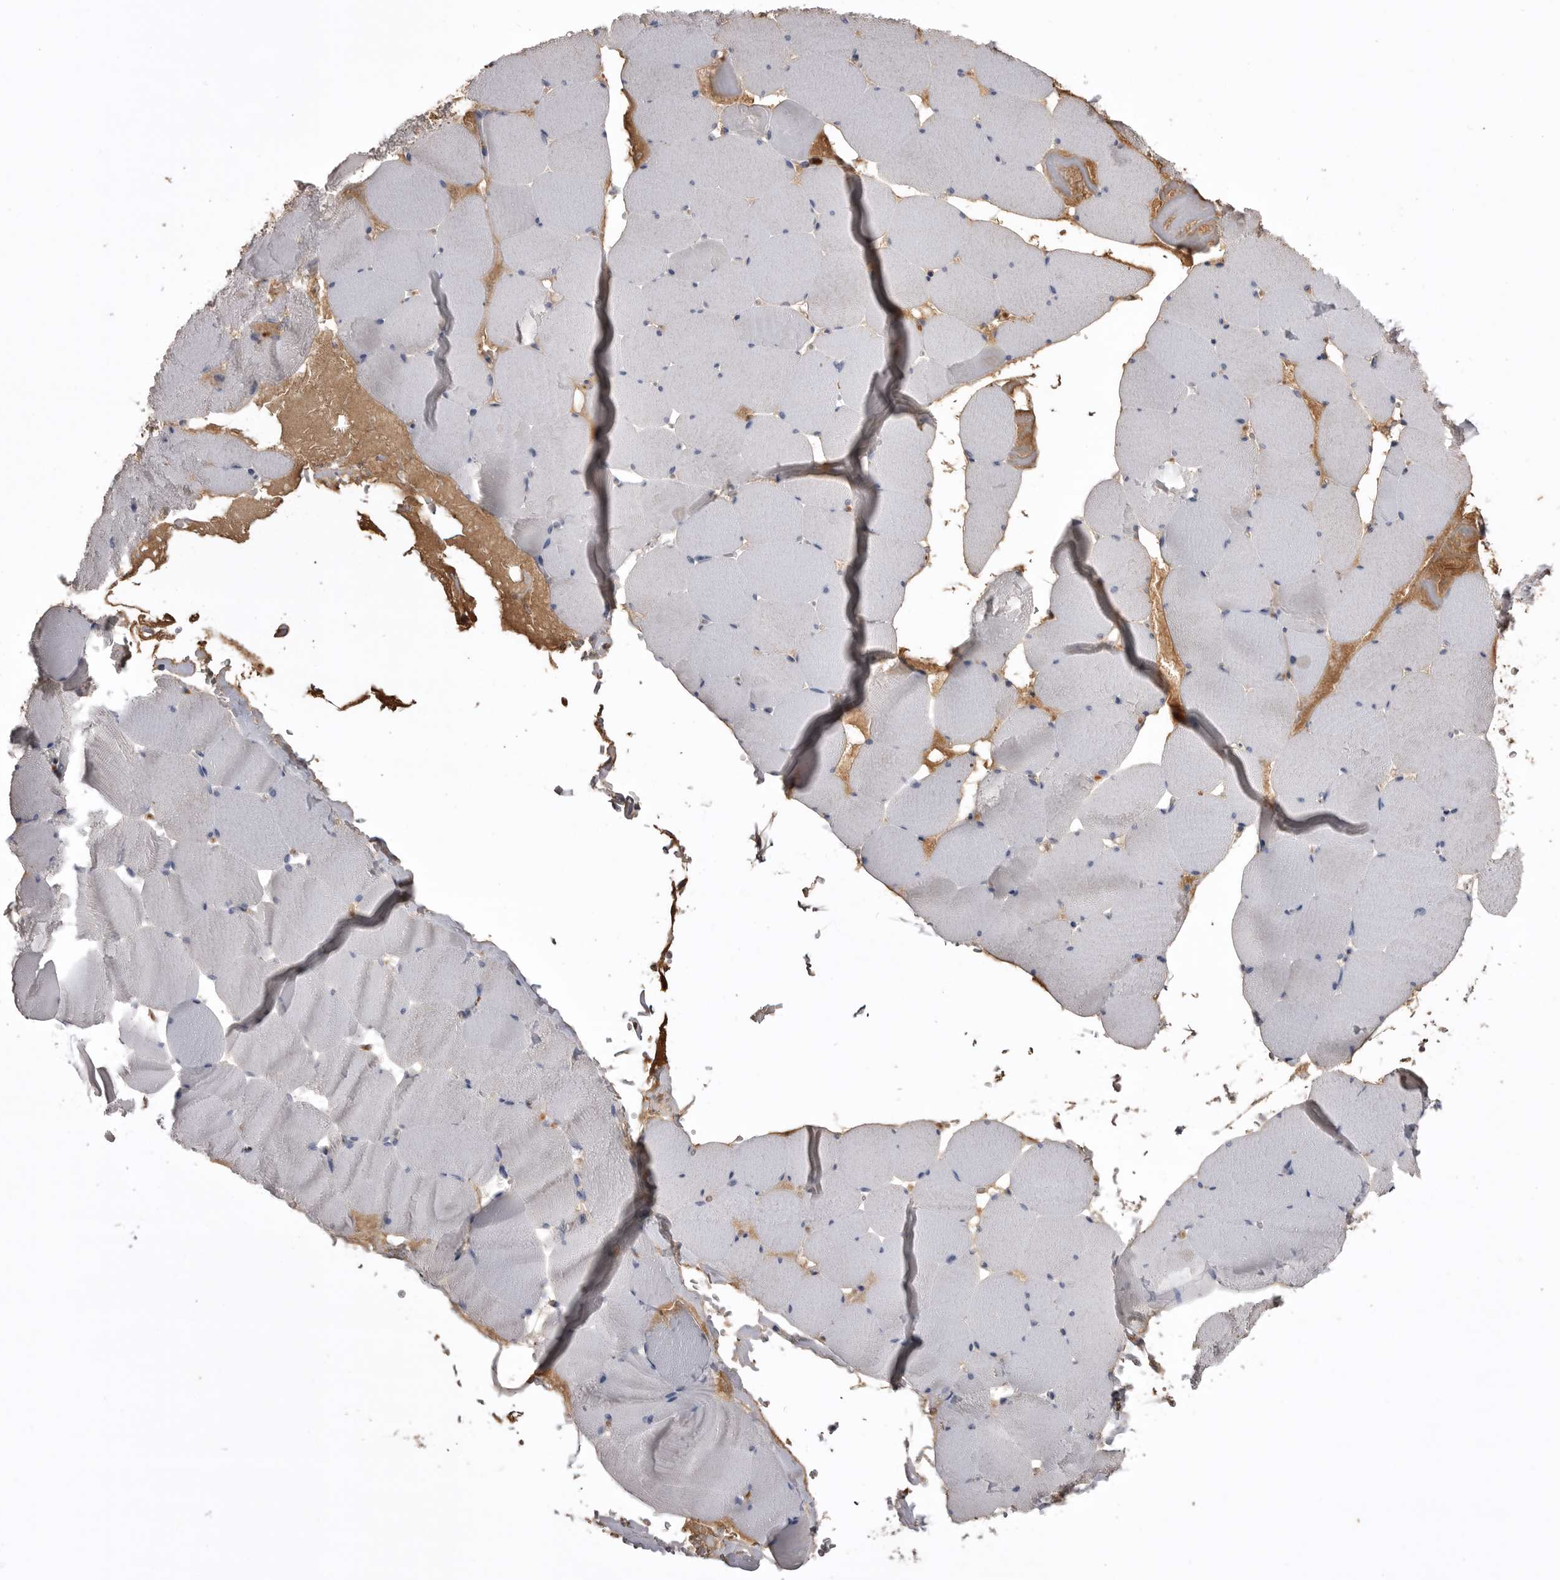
{"staining": {"intensity": "negative", "quantity": "none", "location": "none"}, "tissue": "skeletal muscle", "cell_type": "Myocytes", "image_type": "normal", "snomed": [{"axis": "morphology", "description": "Normal tissue, NOS"}, {"axis": "topography", "description": "Skeletal muscle"}], "caption": "The histopathology image demonstrates no significant expression in myocytes of skeletal muscle.", "gene": "AHSG", "patient": {"sex": "male", "age": 62}}